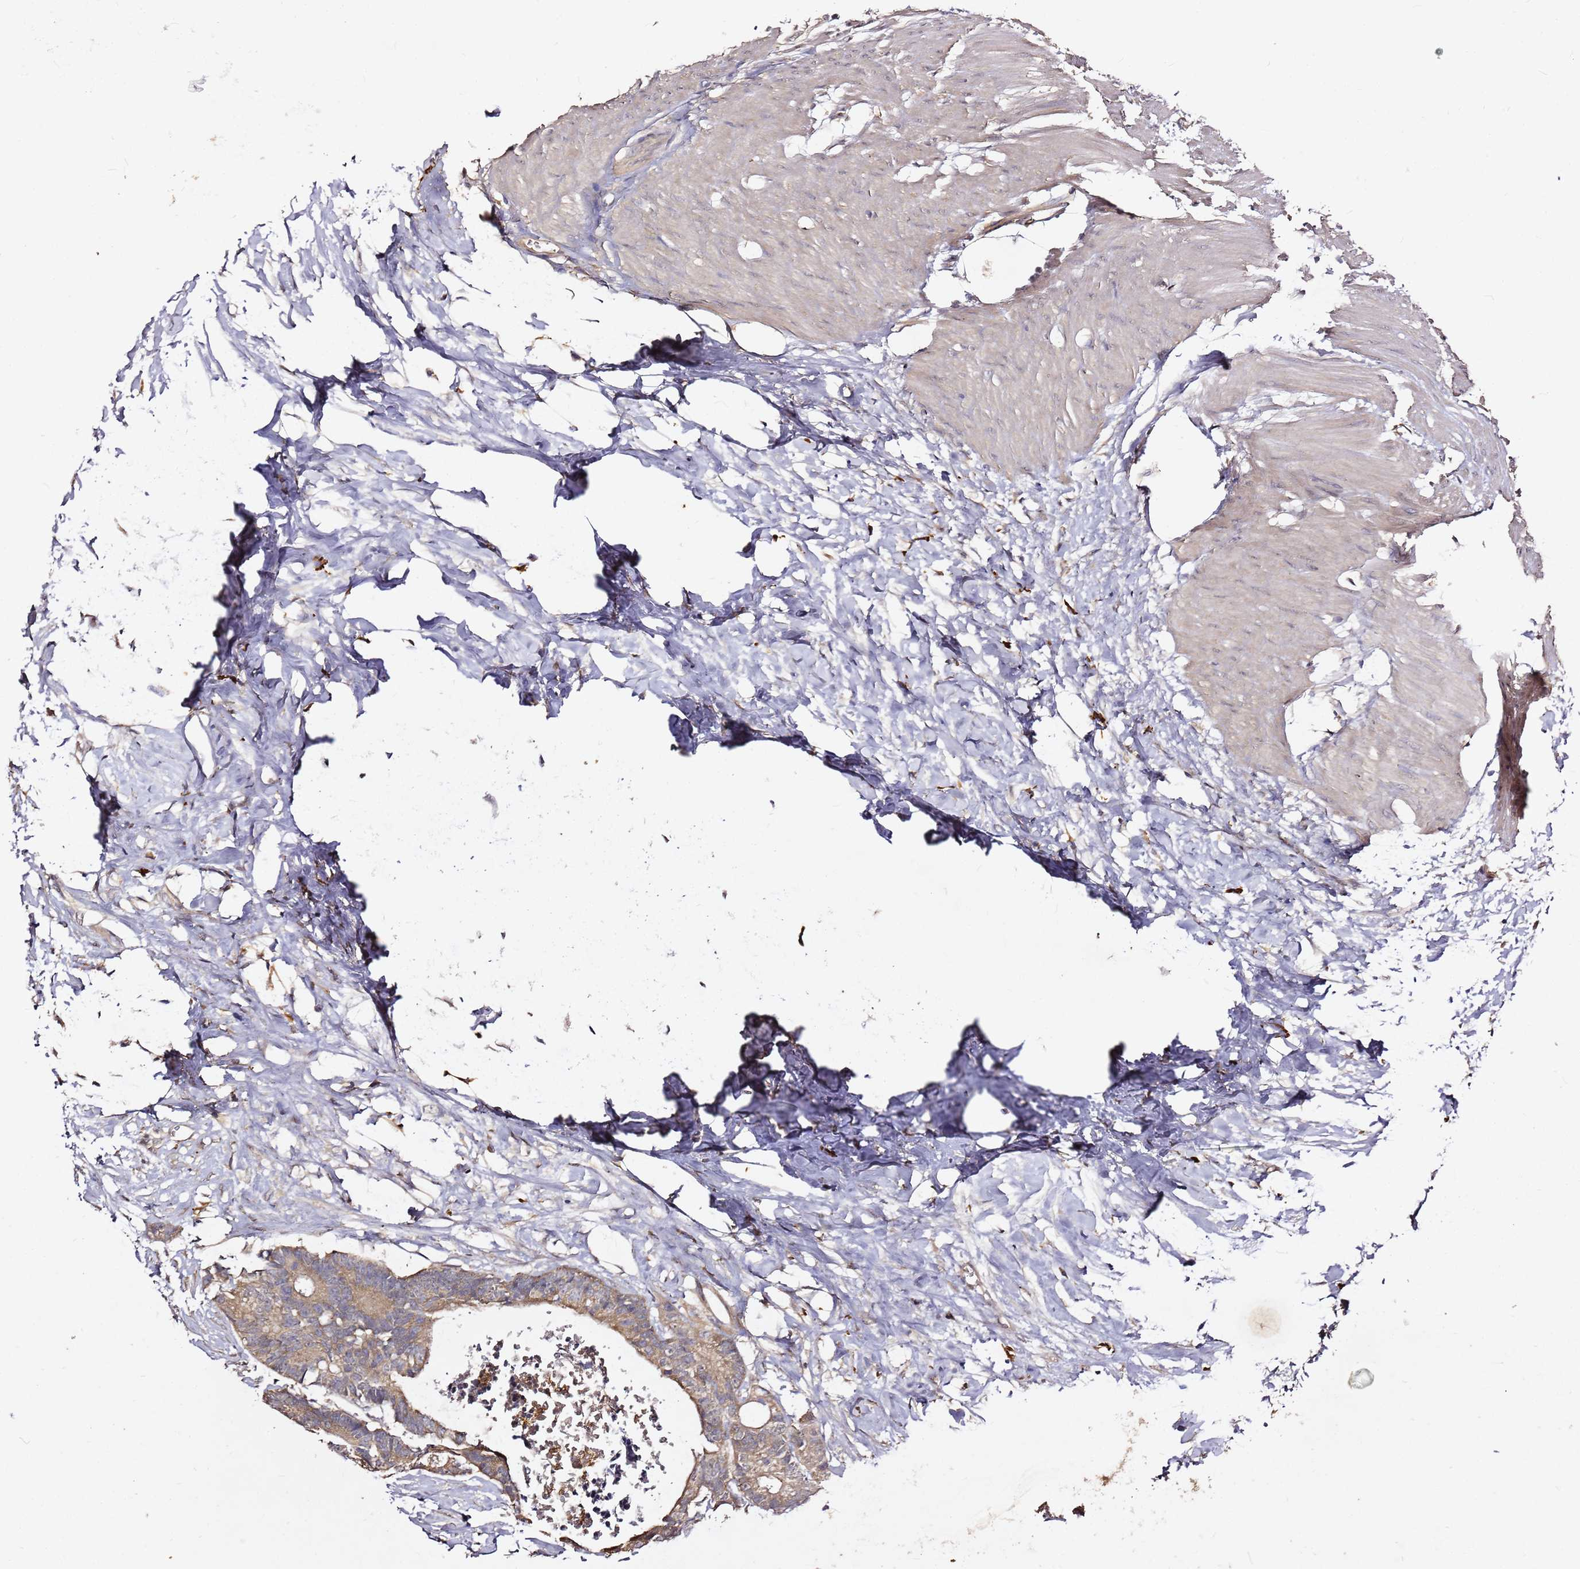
{"staining": {"intensity": "weak", "quantity": ">75%", "location": "cytoplasmic/membranous"}, "tissue": "colorectal cancer", "cell_type": "Tumor cells", "image_type": "cancer", "snomed": [{"axis": "morphology", "description": "Adenocarcinoma, NOS"}, {"axis": "topography", "description": "Colon"}], "caption": "An image of human adenocarcinoma (colorectal) stained for a protein exhibits weak cytoplasmic/membranous brown staining in tumor cells. (Stains: DAB in brown, nuclei in blue, Microscopy: brightfield microscopy at high magnification).", "gene": "C6orf136", "patient": {"sex": "female", "age": 57}}